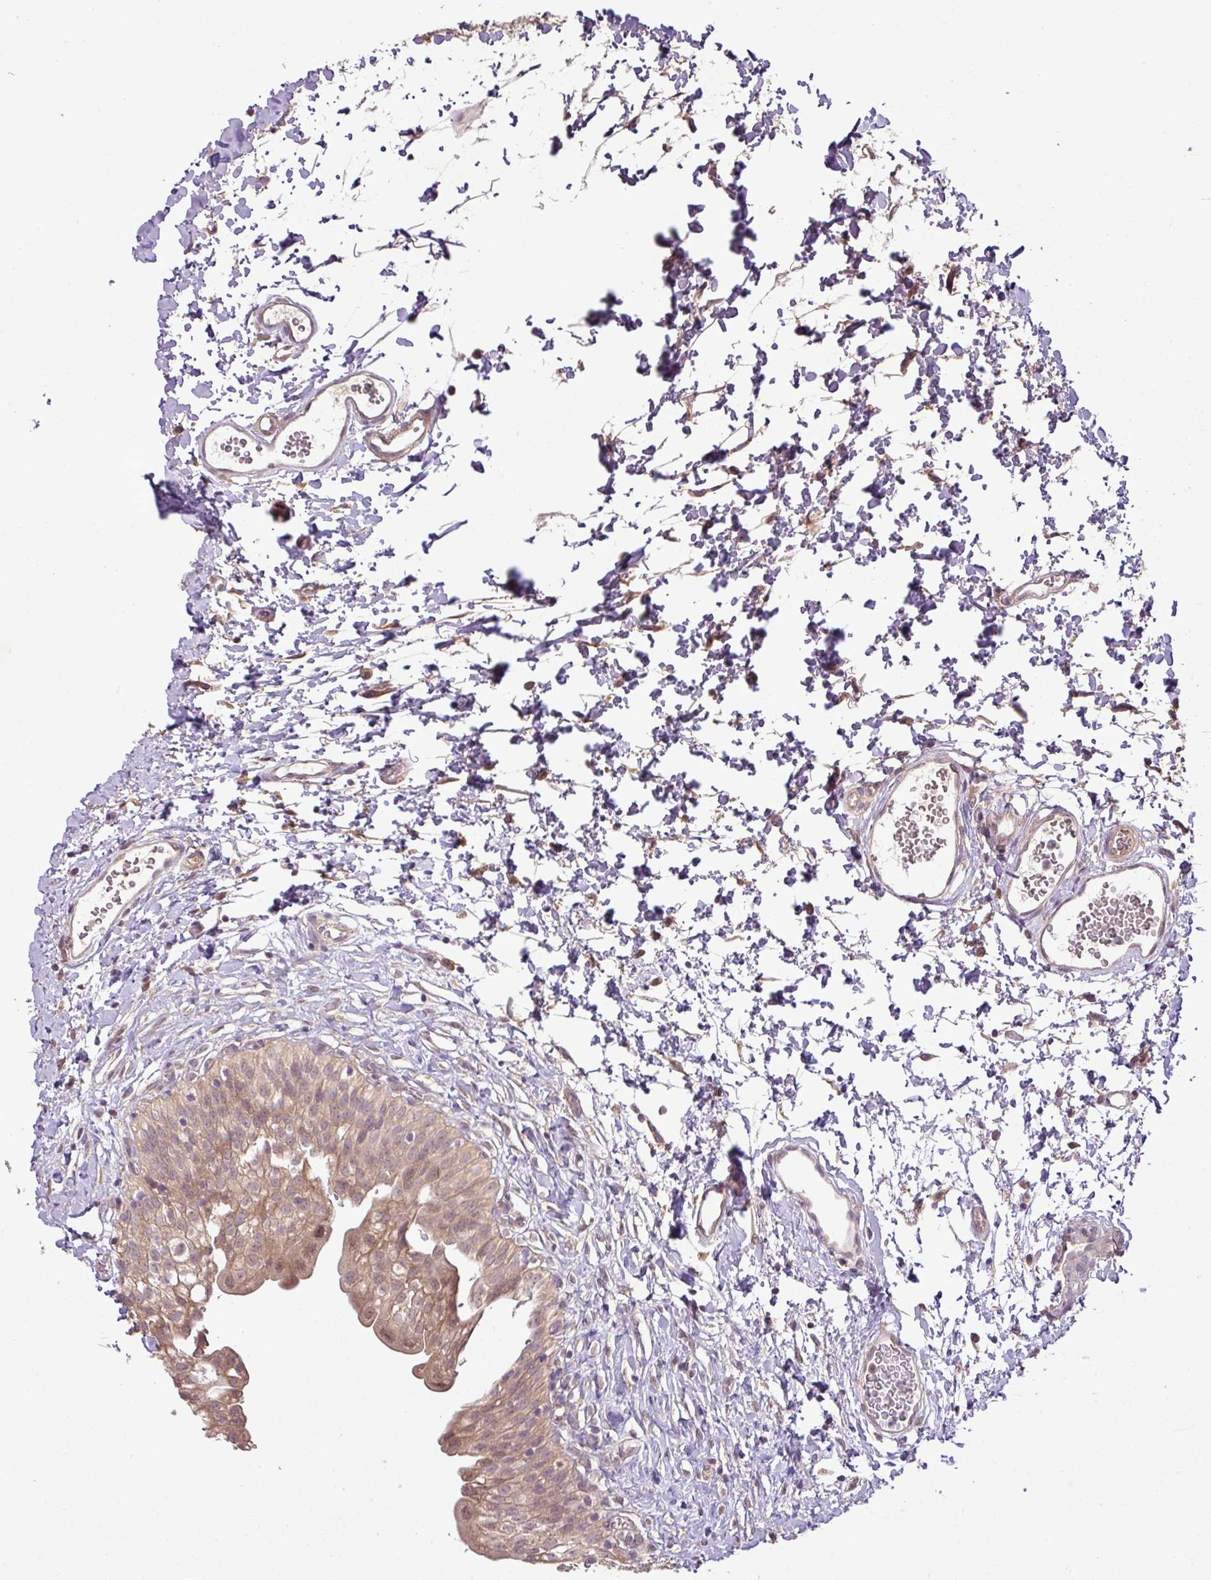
{"staining": {"intensity": "moderate", "quantity": ">75%", "location": "cytoplasmic/membranous,nuclear"}, "tissue": "urinary bladder", "cell_type": "Urothelial cells", "image_type": "normal", "snomed": [{"axis": "morphology", "description": "Normal tissue, NOS"}, {"axis": "topography", "description": "Urinary bladder"}], "caption": "Protein expression by immunohistochemistry (IHC) displays moderate cytoplasmic/membranous,nuclear positivity in approximately >75% of urothelial cells in benign urinary bladder.", "gene": "DNAAF4", "patient": {"sex": "male", "age": 51}}